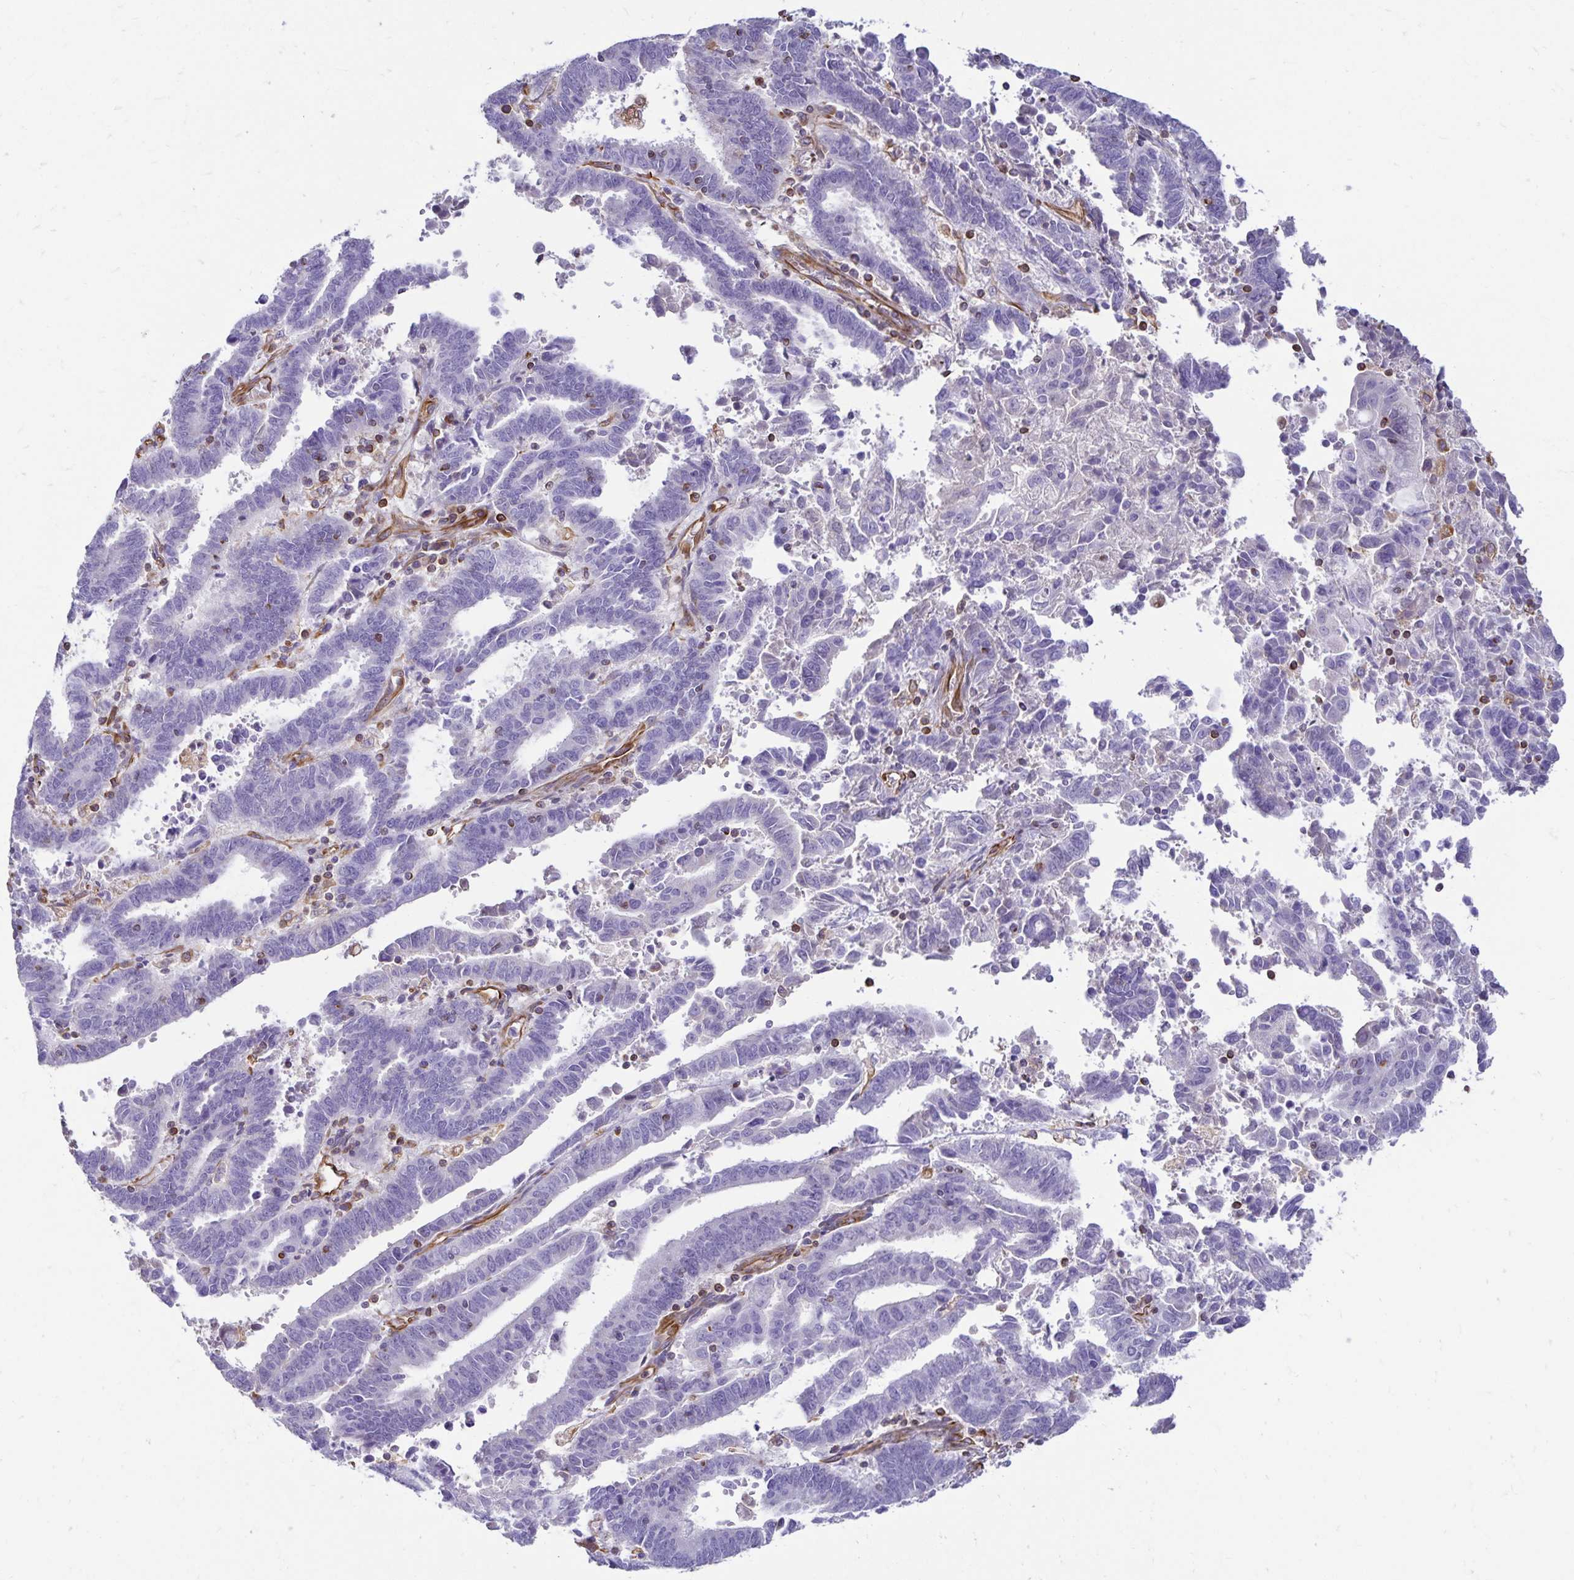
{"staining": {"intensity": "negative", "quantity": "none", "location": "none"}, "tissue": "endometrial cancer", "cell_type": "Tumor cells", "image_type": "cancer", "snomed": [{"axis": "morphology", "description": "Adenocarcinoma, NOS"}, {"axis": "topography", "description": "Uterus"}], "caption": "Endometrial cancer was stained to show a protein in brown. There is no significant positivity in tumor cells. Brightfield microscopy of IHC stained with DAB (3,3'-diaminobenzidine) (brown) and hematoxylin (blue), captured at high magnification.", "gene": "TRPV6", "patient": {"sex": "female", "age": 83}}